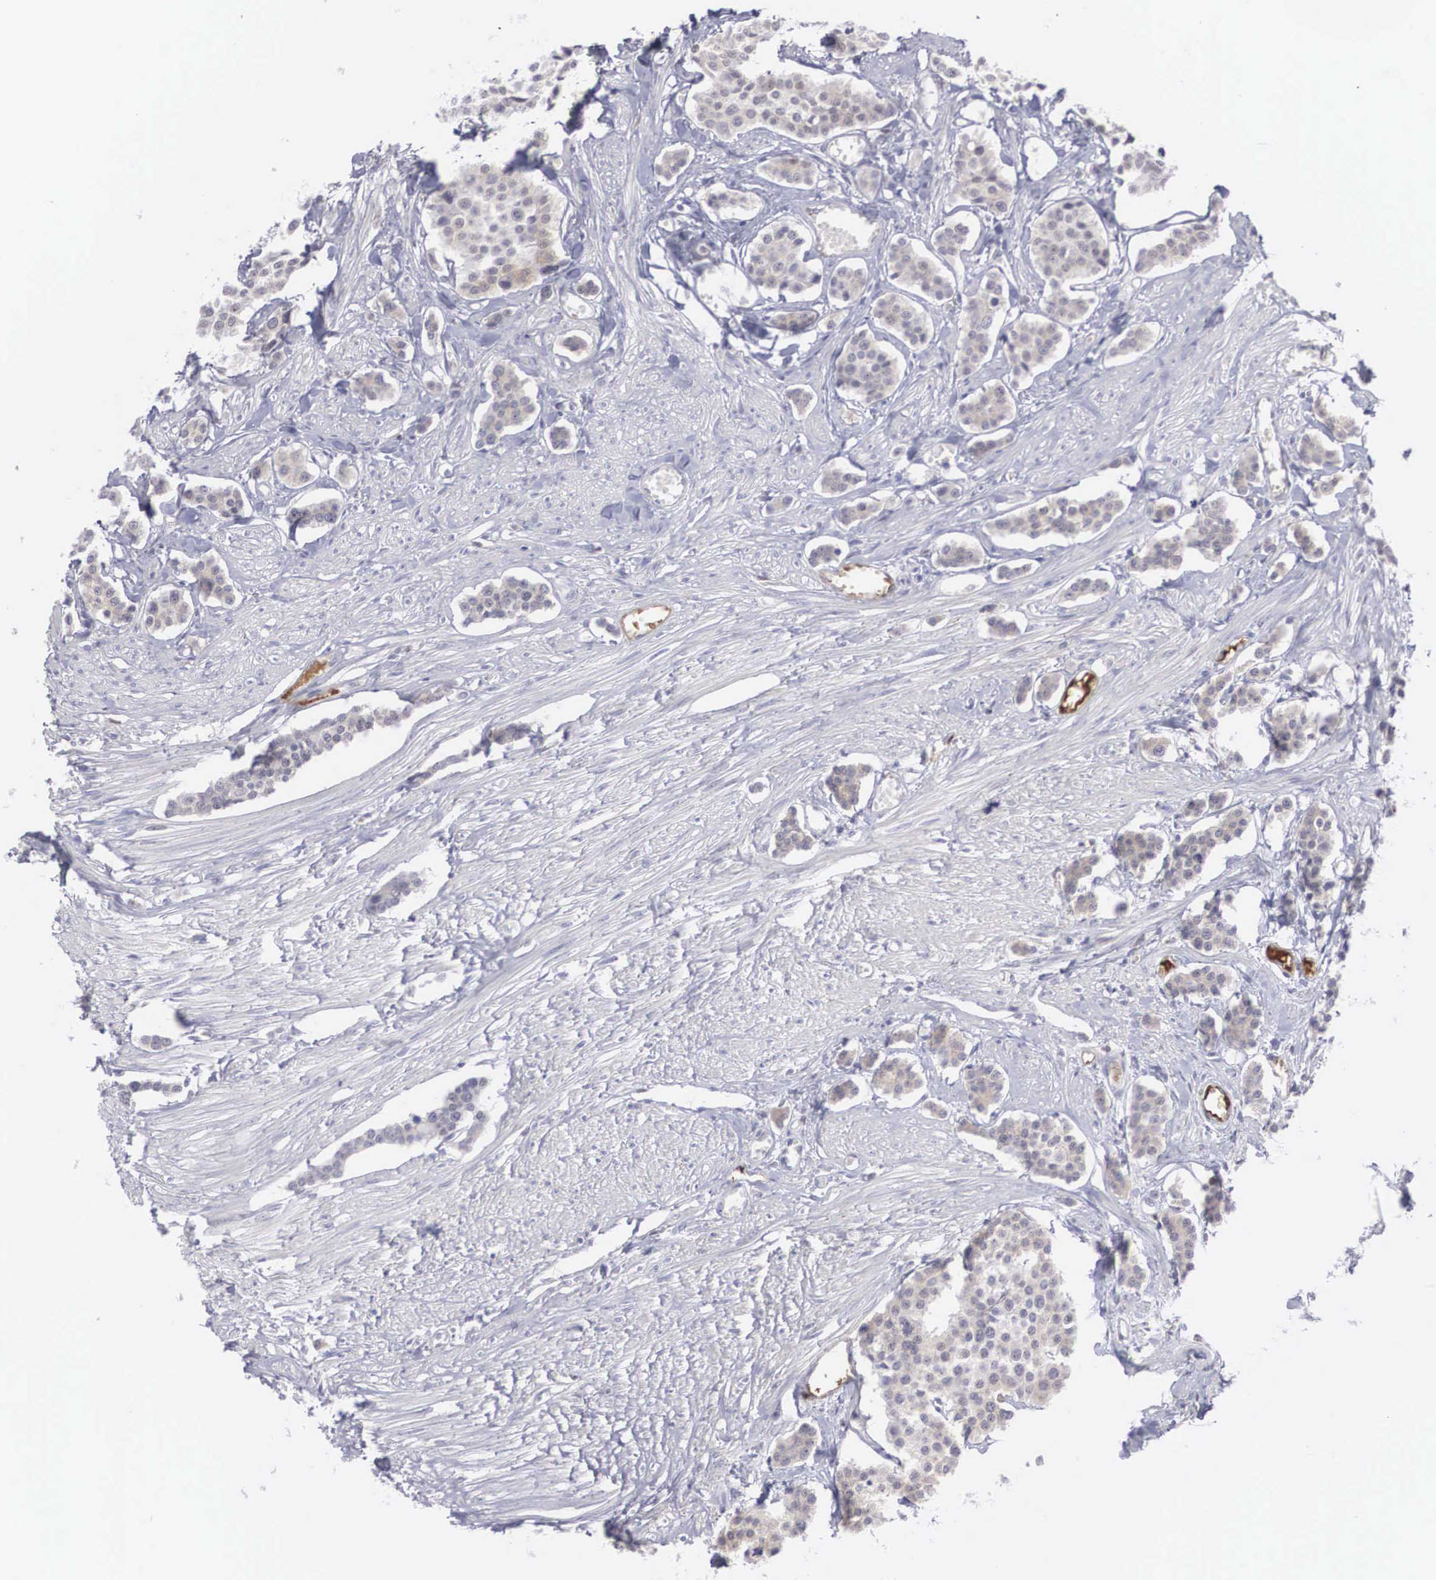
{"staining": {"intensity": "weak", "quantity": "25%-75%", "location": "cytoplasmic/membranous"}, "tissue": "carcinoid", "cell_type": "Tumor cells", "image_type": "cancer", "snomed": [{"axis": "morphology", "description": "Carcinoid, malignant, NOS"}, {"axis": "topography", "description": "Small intestine"}], "caption": "Immunohistochemical staining of human malignant carcinoid demonstrates low levels of weak cytoplasmic/membranous protein positivity in approximately 25%-75% of tumor cells. The protein of interest is stained brown, and the nuclei are stained in blue (DAB (3,3'-diaminobenzidine) IHC with brightfield microscopy, high magnification).", "gene": "RBPJ", "patient": {"sex": "male", "age": 60}}